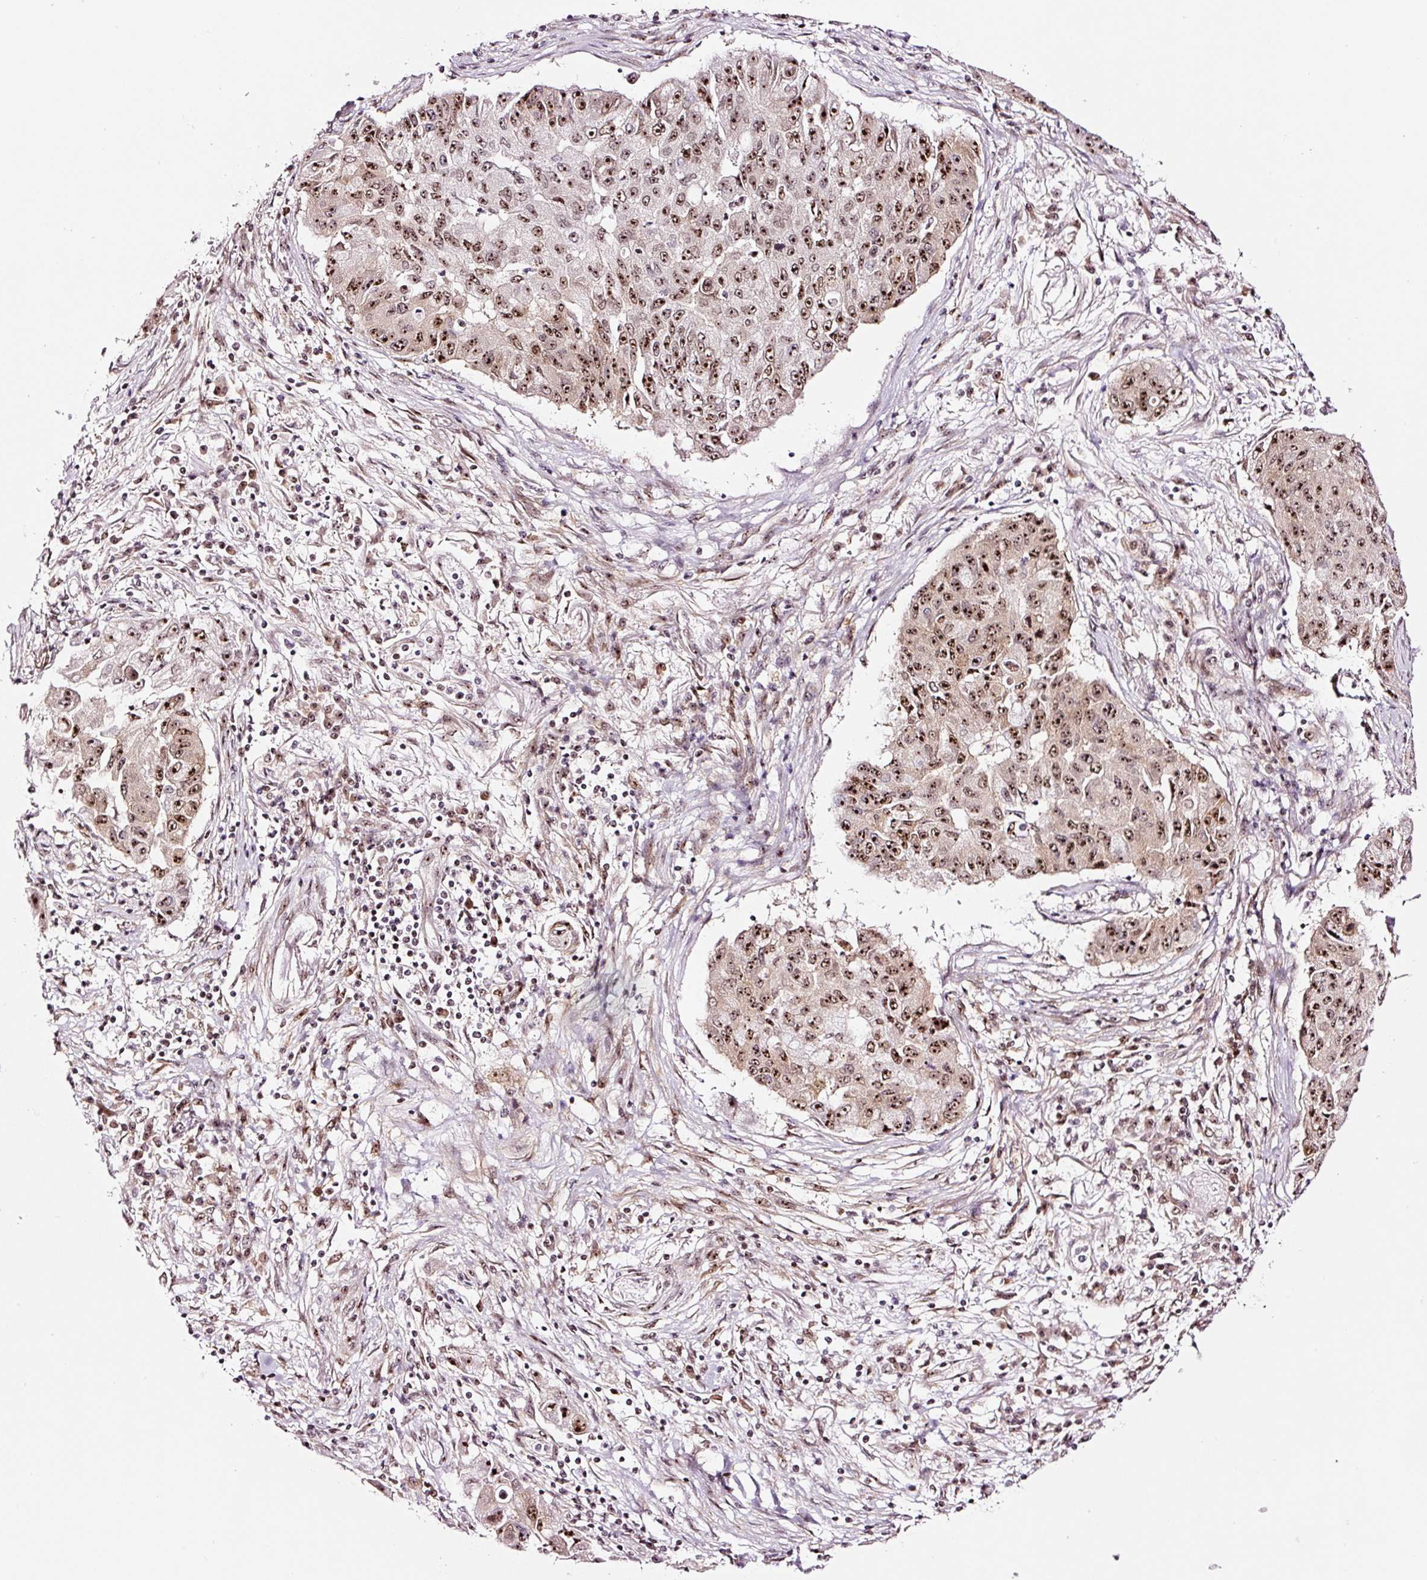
{"staining": {"intensity": "strong", "quantity": ">75%", "location": "nuclear"}, "tissue": "lung cancer", "cell_type": "Tumor cells", "image_type": "cancer", "snomed": [{"axis": "morphology", "description": "Squamous cell carcinoma, NOS"}, {"axis": "topography", "description": "Lung"}], "caption": "Immunohistochemistry (IHC) of lung cancer (squamous cell carcinoma) shows high levels of strong nuclear positivity in about >75% of tumor cells.", "gene": "GNL3", "patient": {"sex": "male", "age": 74}}